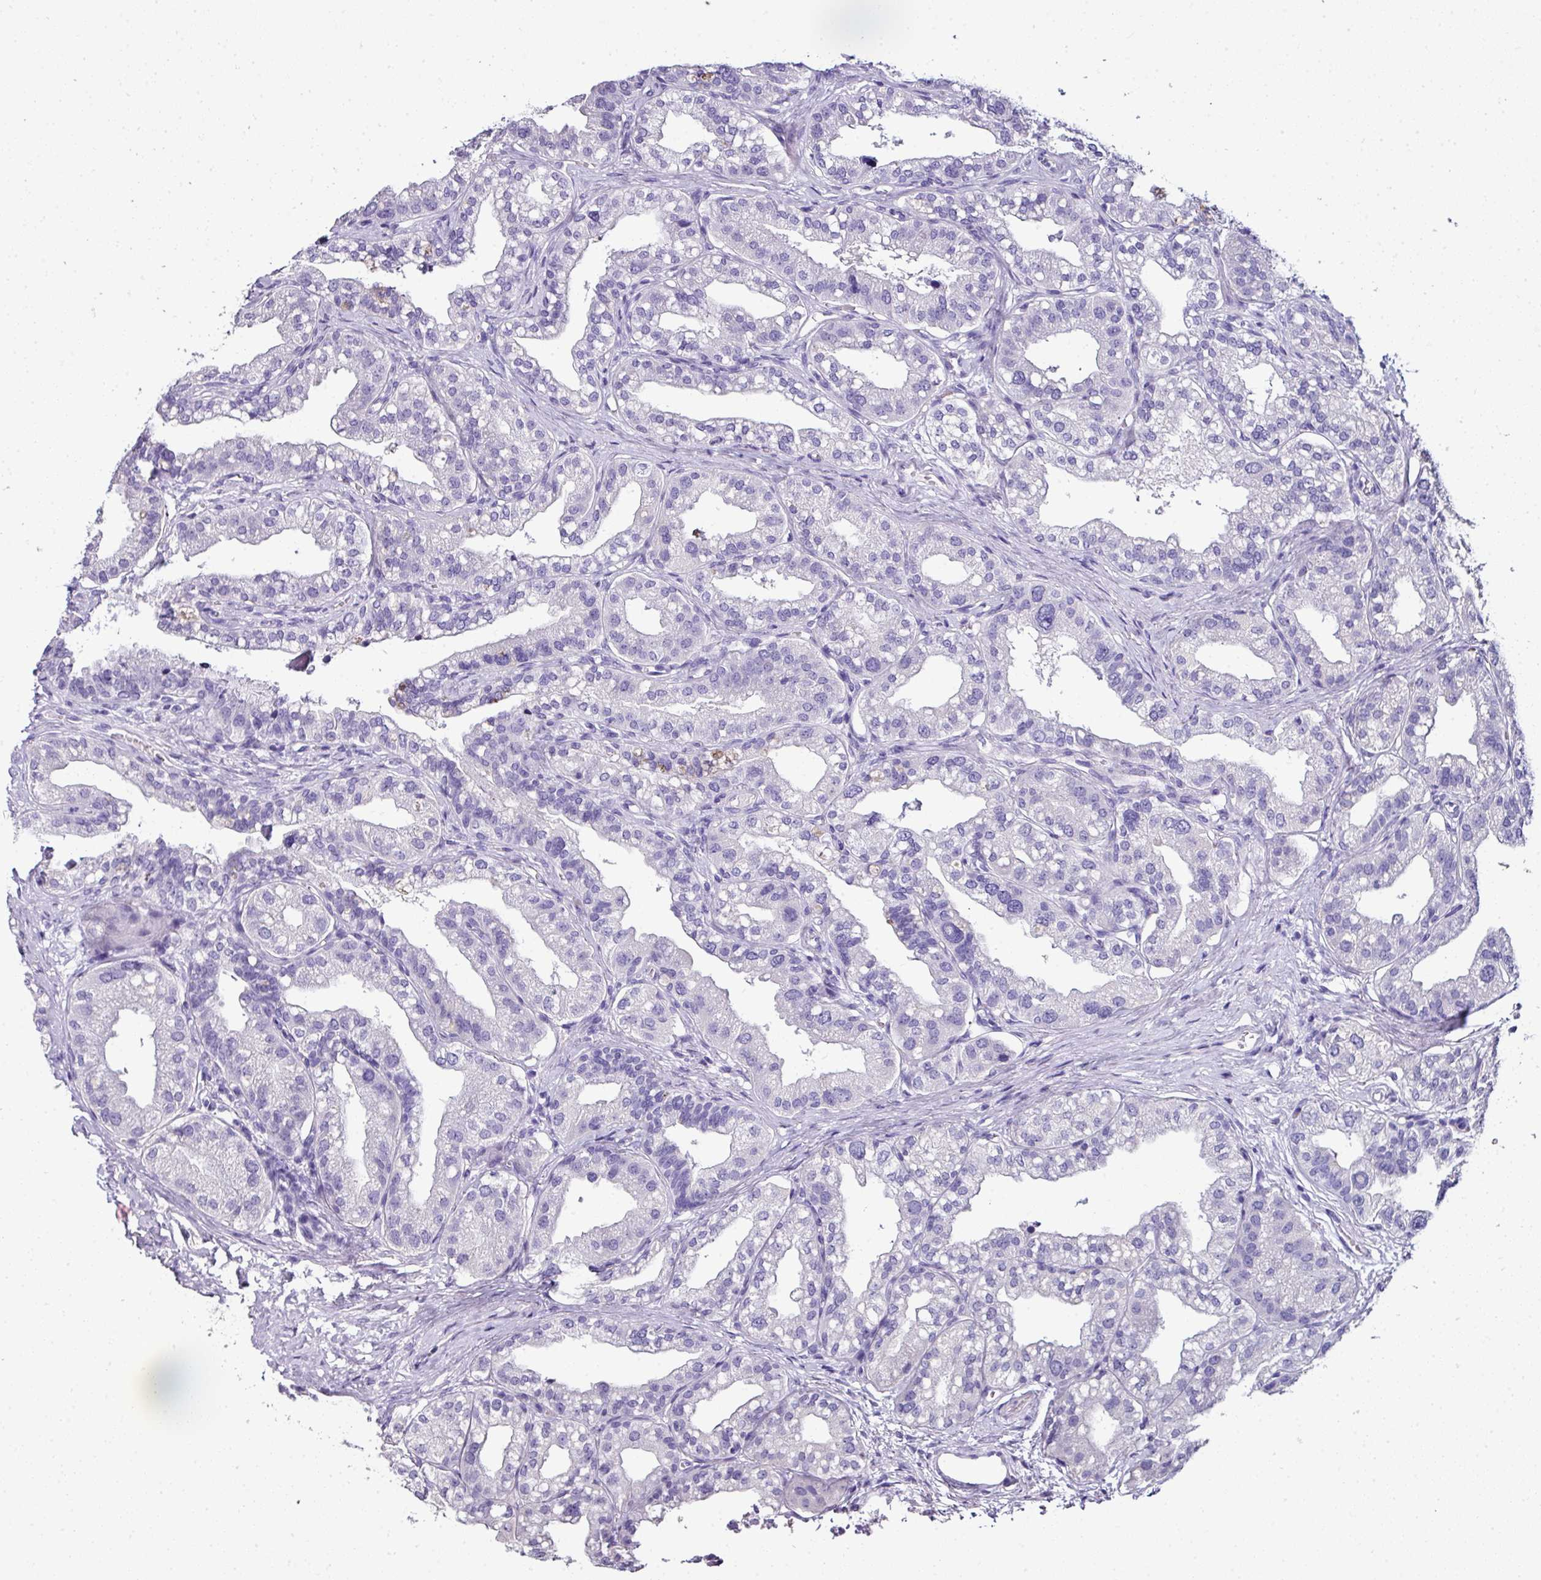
{"staining": {"intensity": "negative", "quantity": "none", "location": "none"}, "tissue": "seminal vesicle", "cell_type": "Glandular cells", "image_type": "normal", "snomed": [{"axis": "morphology", "description": "Normal tissue, NOS"}, {"axis": "topography", "description": "Seminal veicle"}, {"axis": "topography", "description": "Peripheral nerve tissue"}], "caption": "Image shows no significant protein positivity in glandular cells of benign seminal vesicle.", "gene": "NAPSA", "patient": {"sex": "male", "age": 60}}